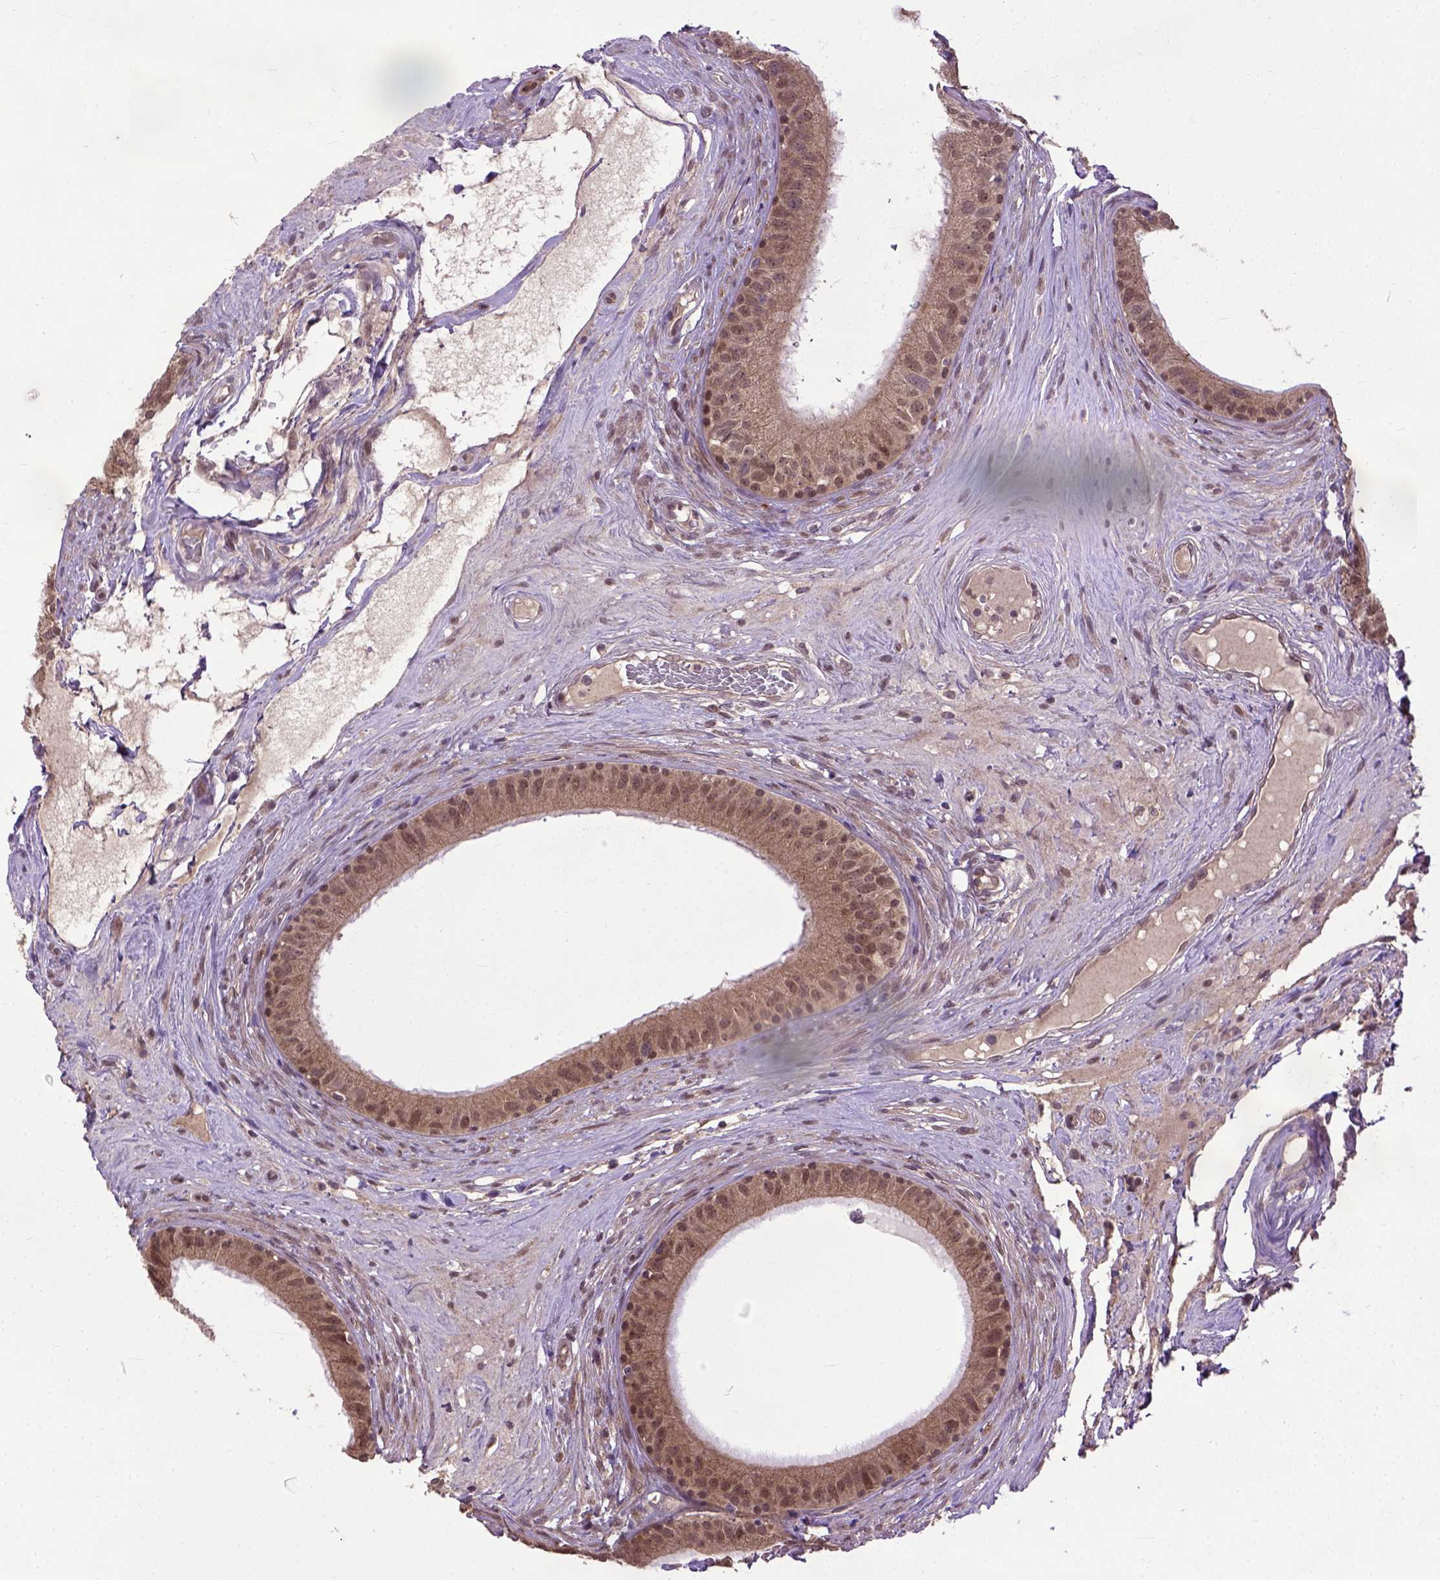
{"staining": {"intensity": "moderate", "quantity": ">75%", "location": "cytoplasmic/membranous,nuclear"}, "tissue": "epididymis", "cell_type": "Glandular cells", "image_type": "normal", "snomed": [{"axis": "morphology", "description": "Normal tissue, NOS"}, {"axis": "topography", "description": "Epididymis"}], "caption": "DAB immunohistochemical staining of normal epididymis exhibits moderate cytoplasmic/membranous,nuclear protein staining in approximately >75% of glandular cells.", "gene": "UBA3", "patient": {"sex": "male", "age": 59}}